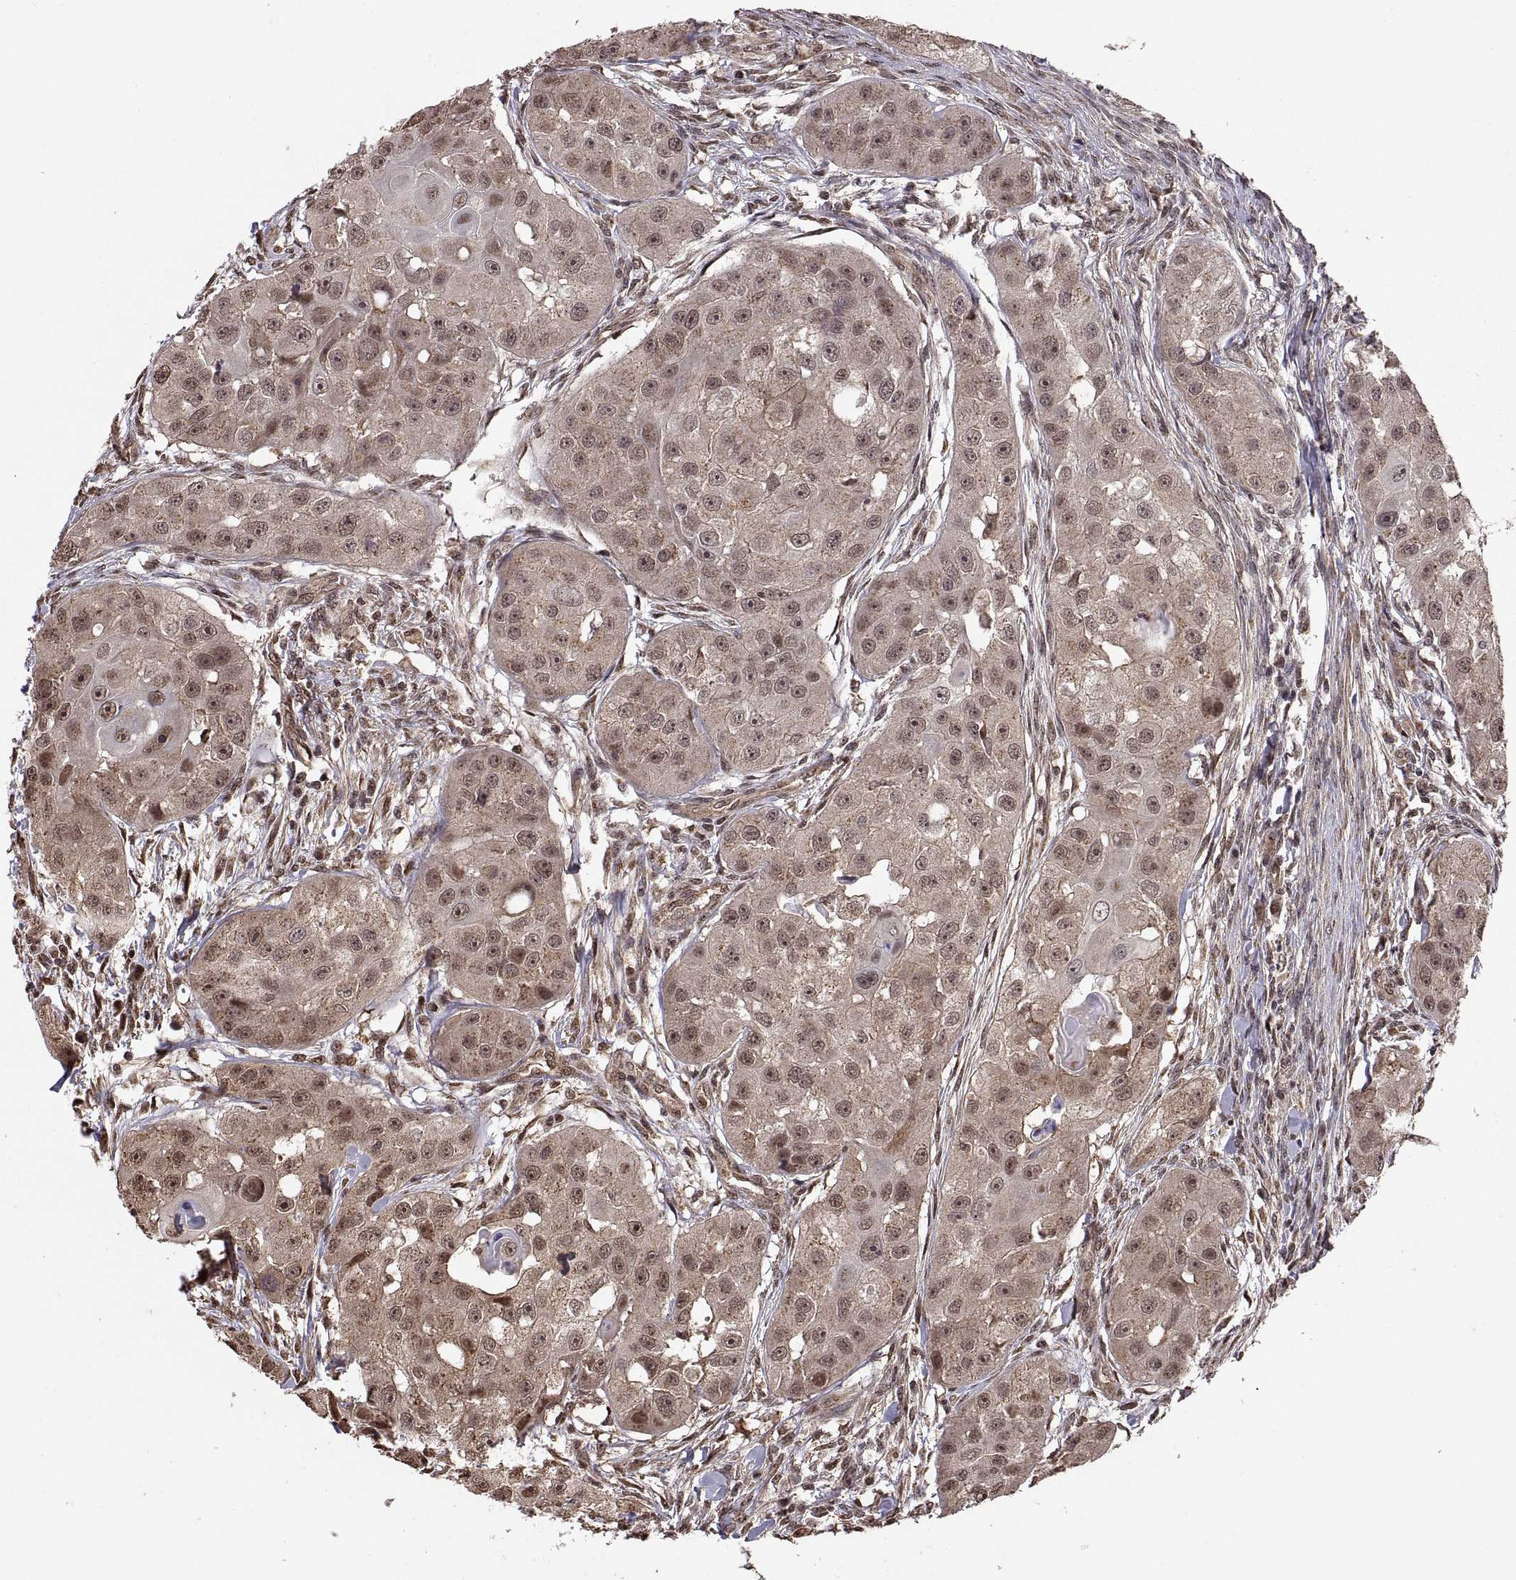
{"staining": {"intensity": "moderate", "quantity": "<25%", "location": "nuclear"}, "tissue": "head and neck cancer", "cell_type": "Tumor cells", "image_type": "cancer", "snomed": [{"axis": "morphology", "description": "Squamous cell carcinoma, NOS"}, {"axis": "topography", "description": "Head-Neck"}], "caption": "A brown stain labels moderate nuclear staining of a protein in head and neck cancer tumor cells. The staining was performed using DAB, with brown indicating positive protein expression. Nuclei are stained blue with hematoxylin.", "gene": "ARRB1", "patient": {"sex": "male", "age": 51}}